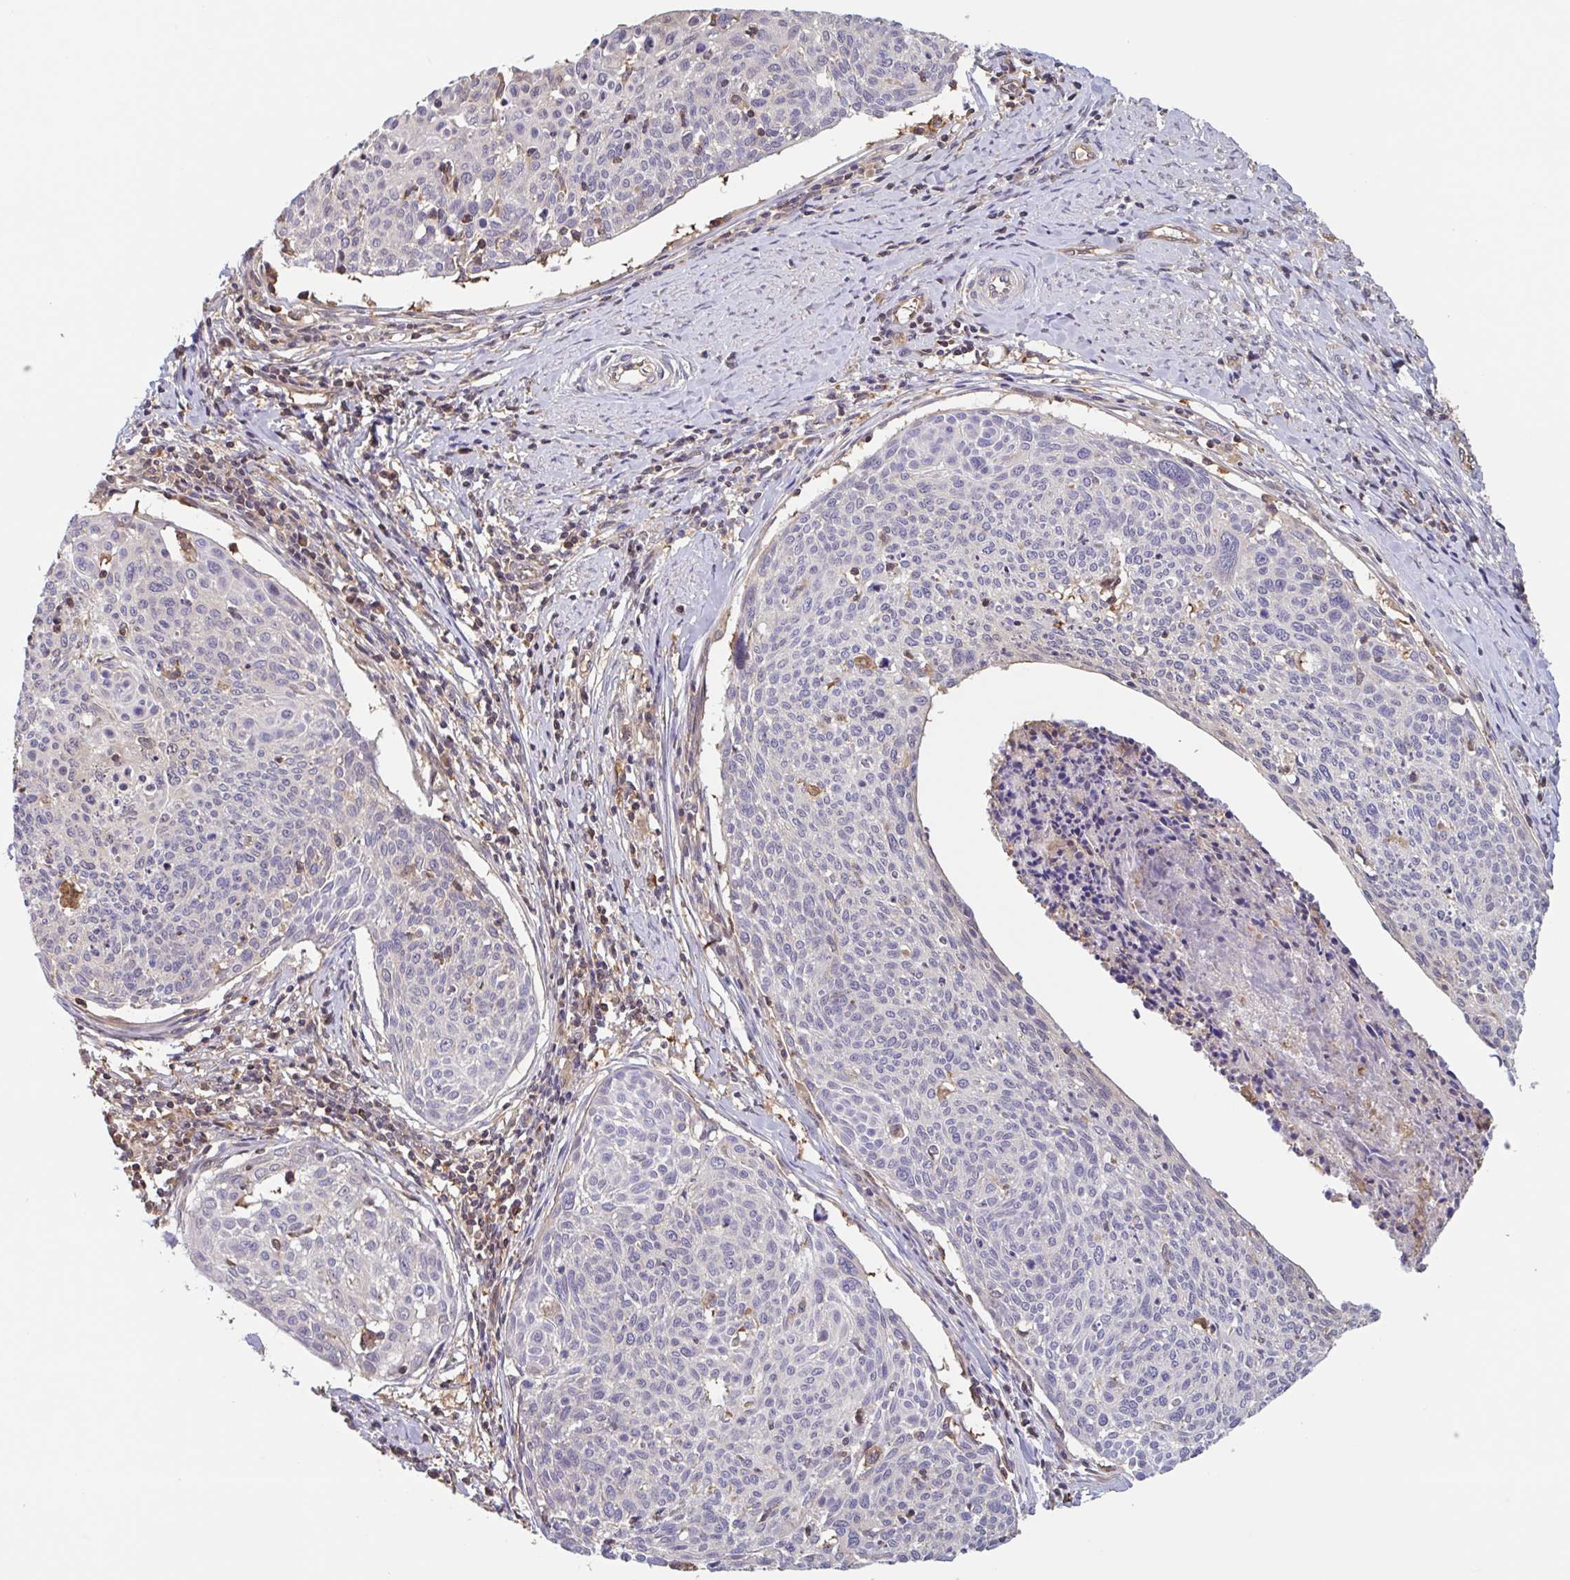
{"staining": {"intensity": "negative", "quantity": "none", "location": "none"}, "tissue": "cervical cancer", "cell_type": "Tumor cells", "image_type": "cancer", "snomed": [{"axis": "morphology", "description": "Squamous cell carcinoma, NOS"}, {"axis": "topography", "description": "Cervix"}], "caption": "IHC histopathology image of neoplastic tissue: human cervical cancer (squamous cell carcinoma) stained with DAB demonstrates no significant protein positivity in tumor cells. (Stains: DAB immunohistochemistry (IHC) with hematoxylin counter stain, Microscopy: brightfield microscopy at high magnification).", "gene": "OTOP2", "patient": {"sex": "female", "age": 49}}